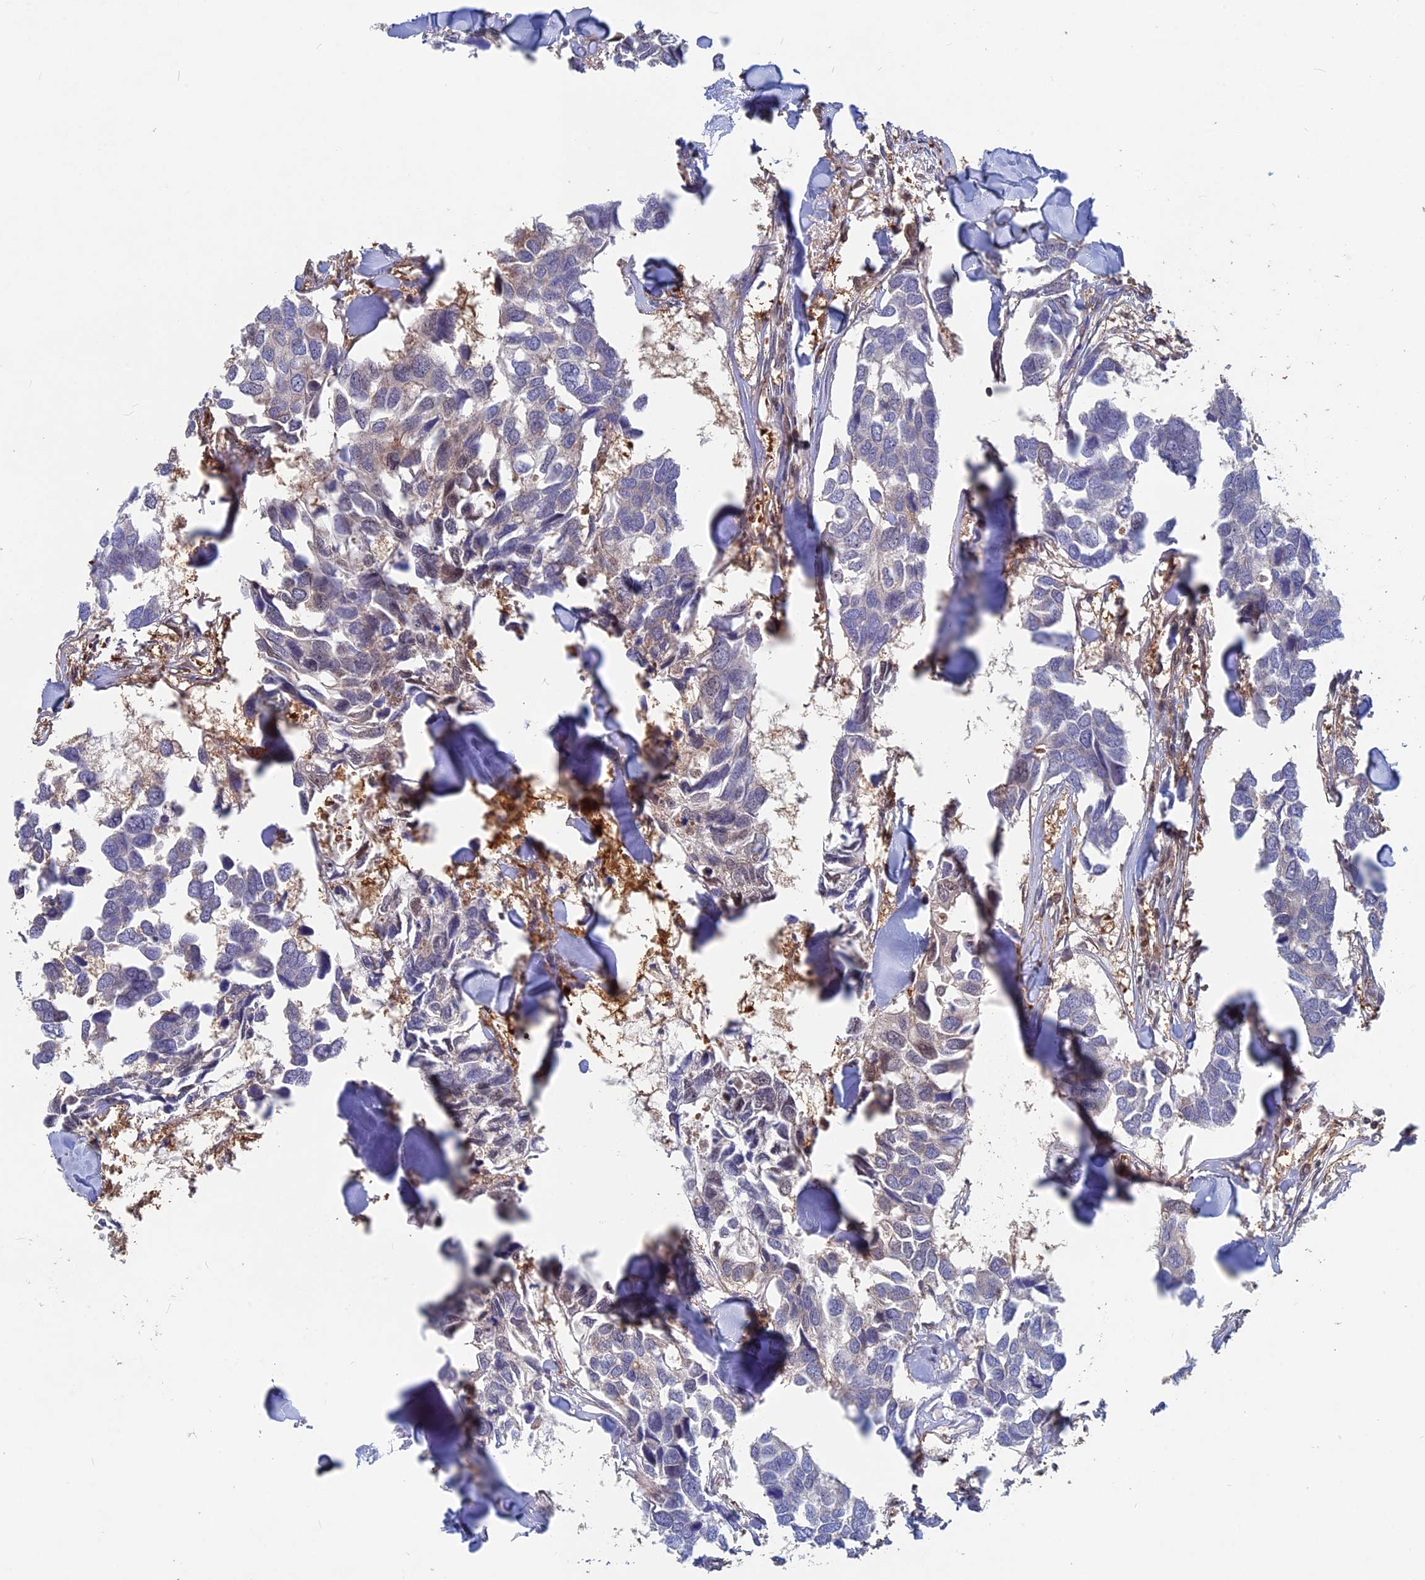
{"staining": {"intensity": "negative", "quantity": "none", "location": "none"}, "tissue": "breast cancer", "cell_type": "Tumor cells", "image_type": "cancer", "snomed": [{"axis": "morphology", "description": "Duct carcinoma"}, {"axis": "topography", "description": "Breast"}], "caption": "DAB immunohistochemical staining of infiltrating ductal carcinoma (breast) exhibits no significant positivity in tumor cells.", "gene": "BLVRA", "patient": {"sex": "female", "age": 83}}